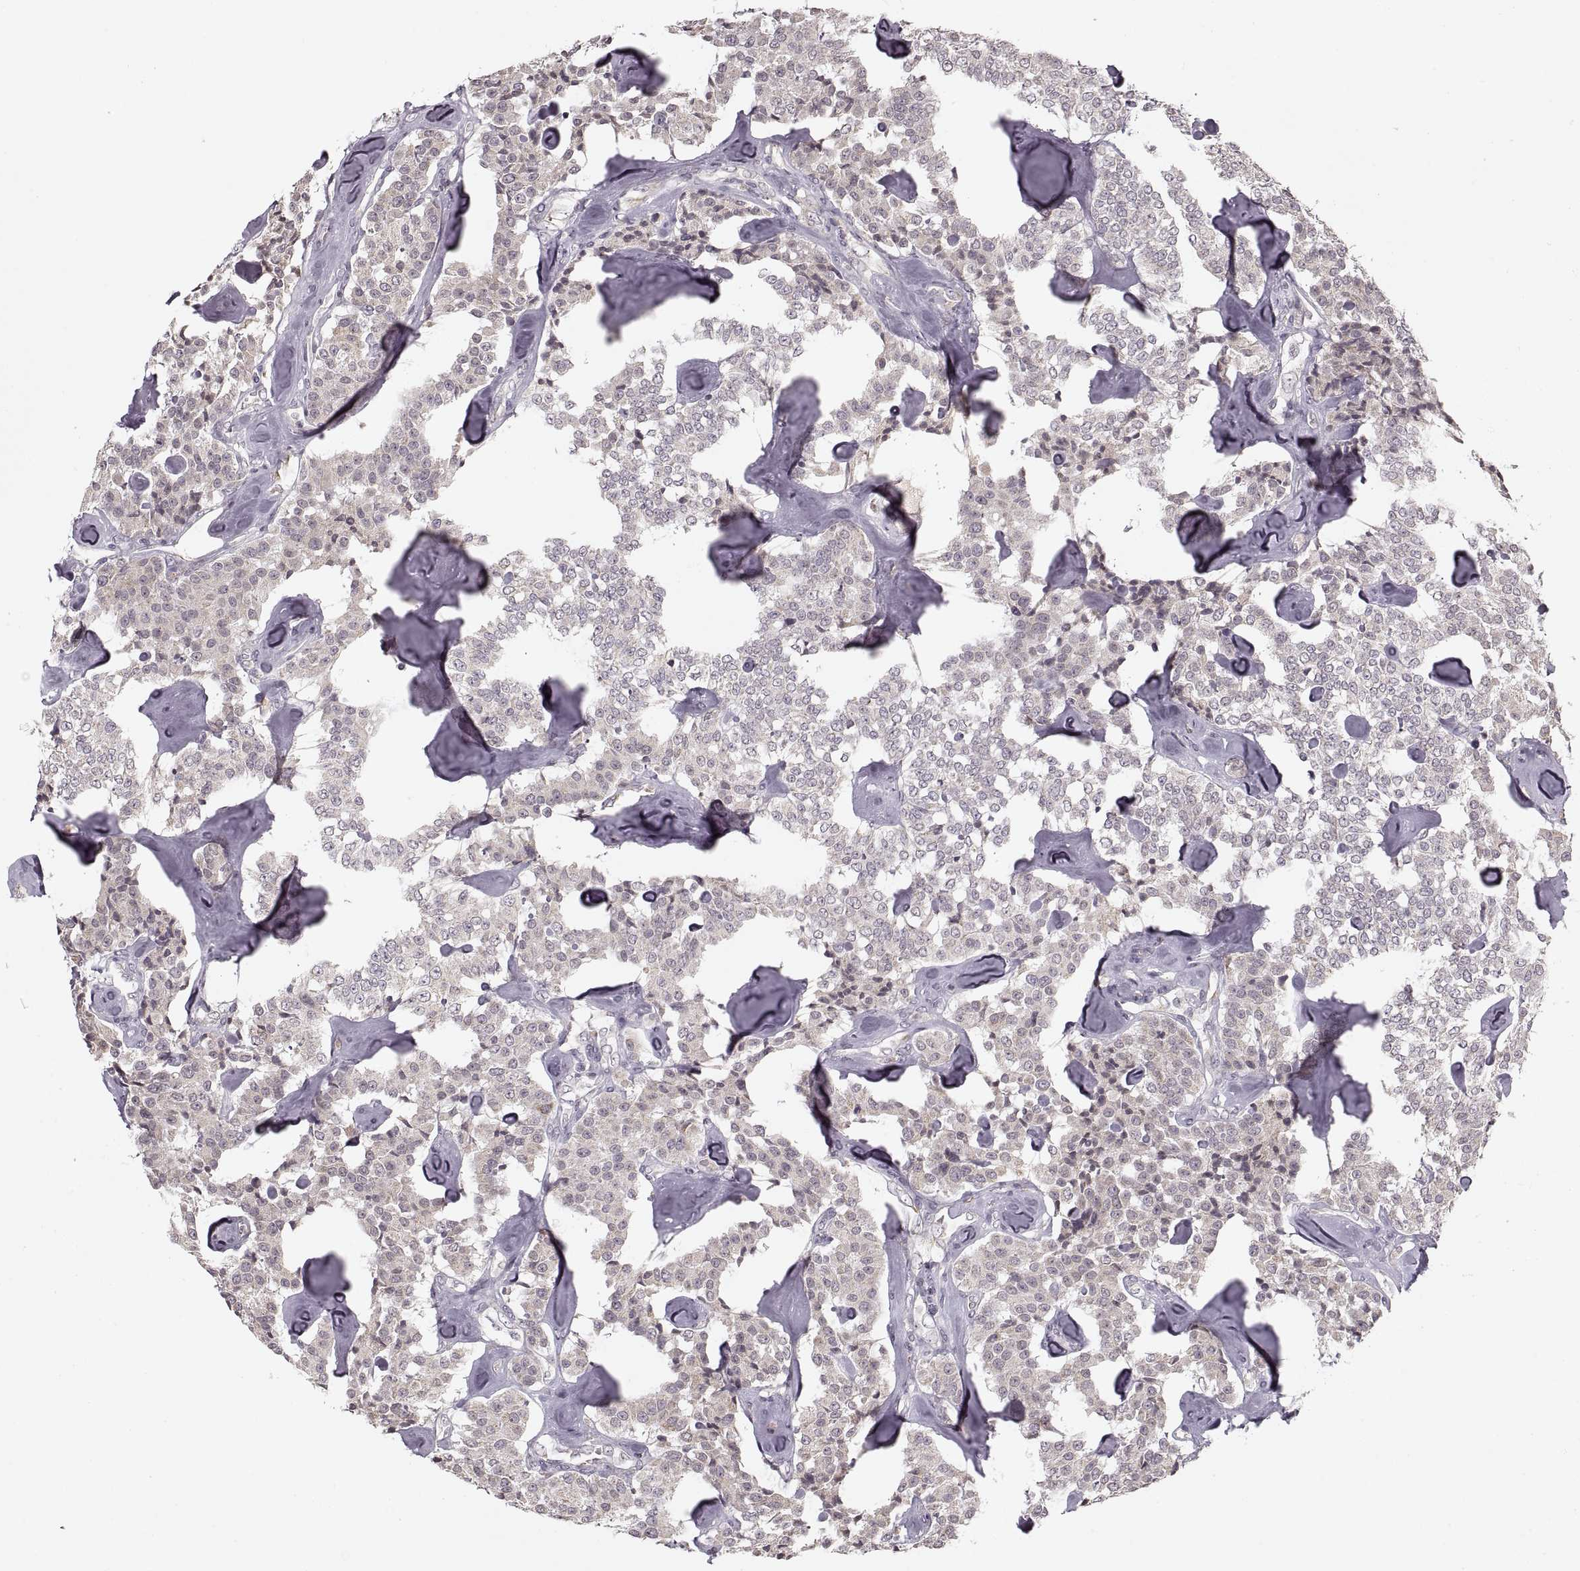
{"staining": {"intensity": "negative", "quantity": "none", "location": "none"}, "tissue": "carcinoid", "cell_type": "Tumor cells", "image_type": "cancer", "snomed": [{"axis": "morphology", "description": "Carcinoid, malignant, NOS"}, {"axis": "topography", "description": "Pancreas"}], "caption": "Micrograph shows no protein staining in tumor cells of carcinoid (malignant) tissue.", "gene": "ASIC3", "patient": {"sex": "male", "age": 41}}